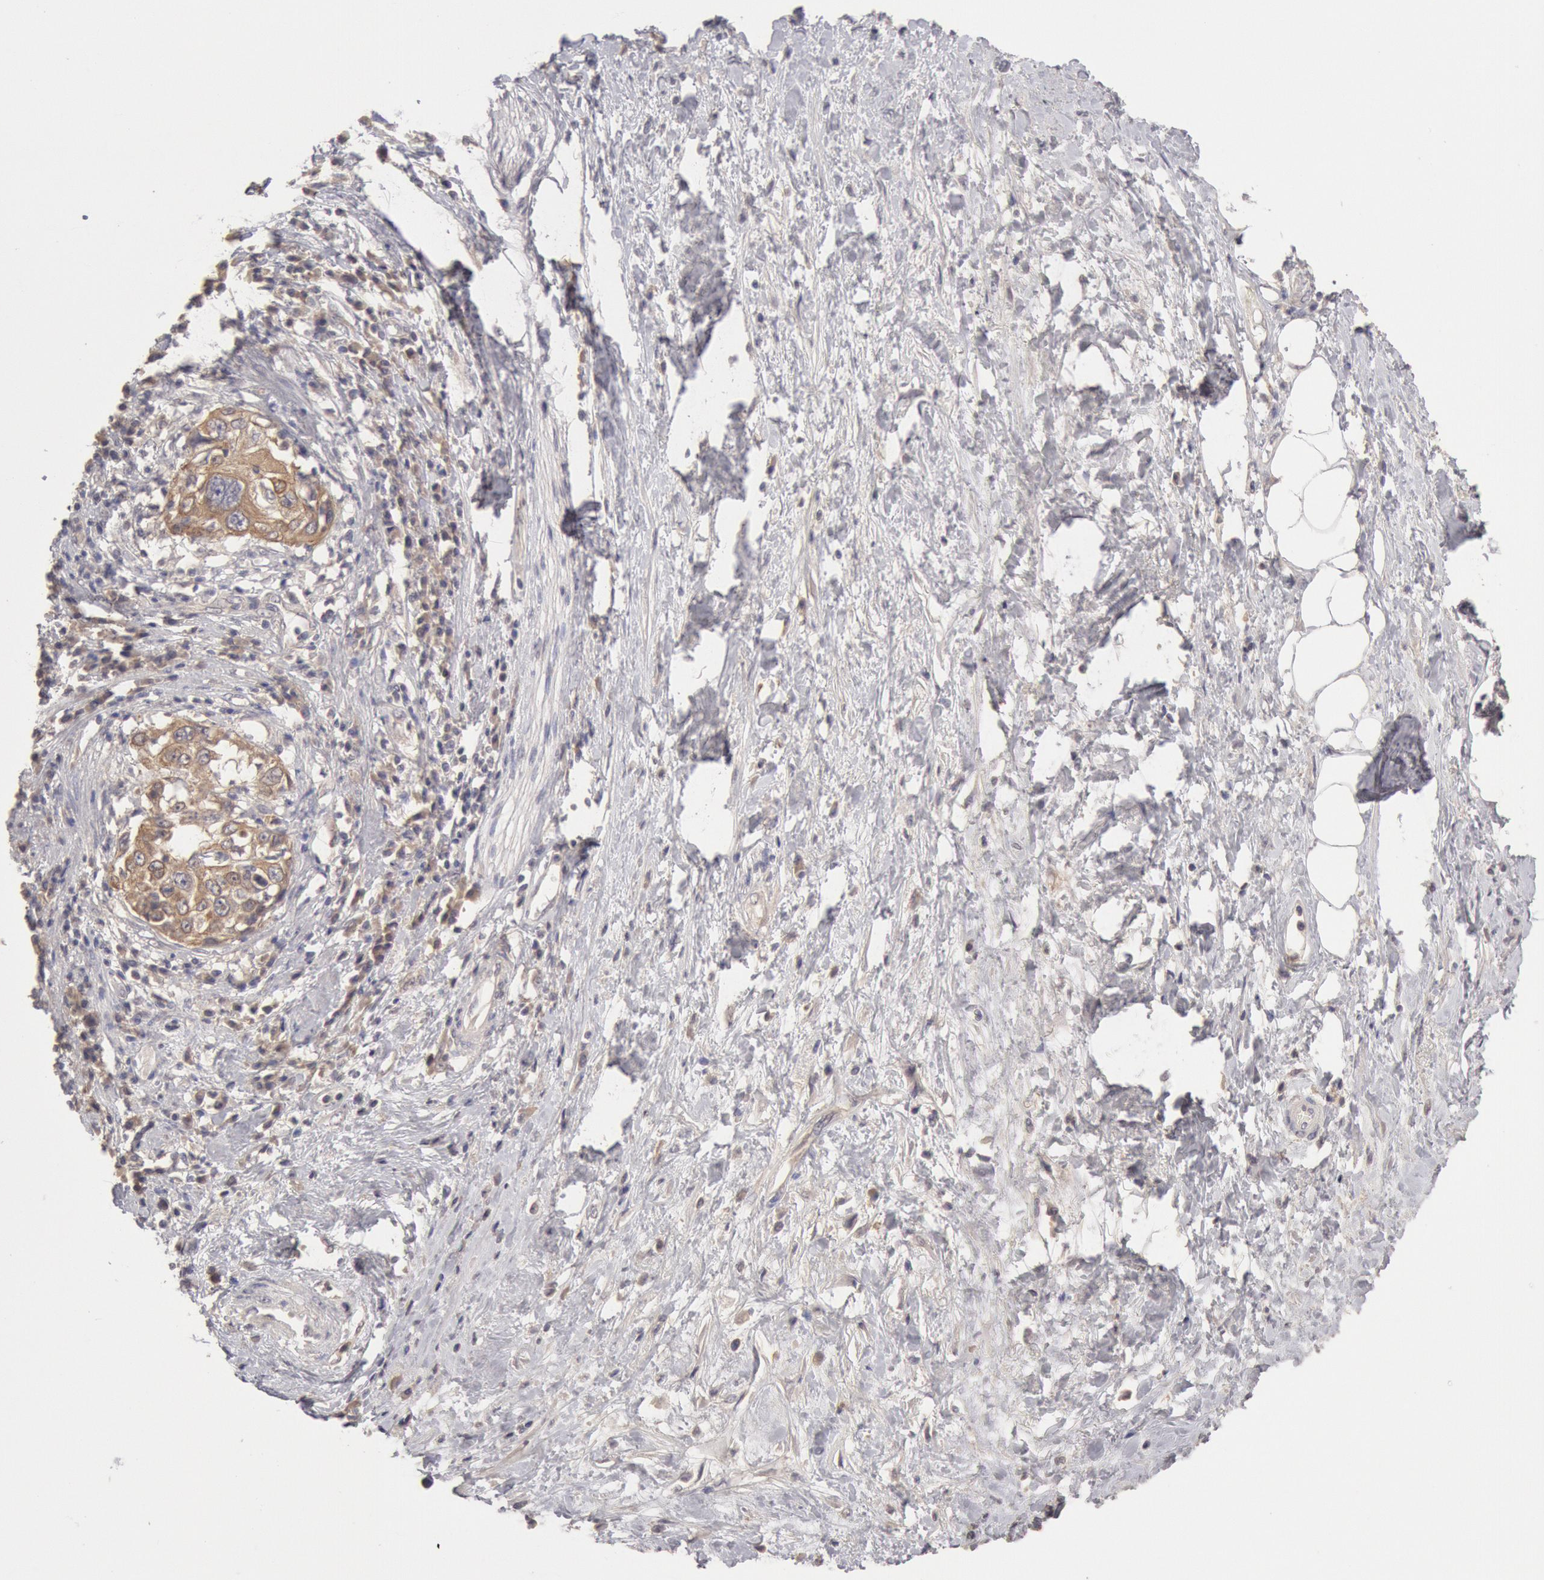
{"staining": {"intensity": "weak", "quantity": ">75%", "location": "cytoplasmic/membranous"}, "tissue": "cervical cancer", "cell_type": "Tumor cells", "image_type": "cancer", "snomed": [{"axis": "morphology", "description": "Squamous cell carcinoma, NOS"}, {"axis": "topography", "description": "Cervix"}], "caption": "IHC (DAB) staining of human cervical cancer (squamous cell carcinoma) shows weak cytoplasmic/membranous protein expression in approximately >75% of tumor cells.", "gene": "ZFP36L1", "patient": {"sex": "female", "age": 57}}